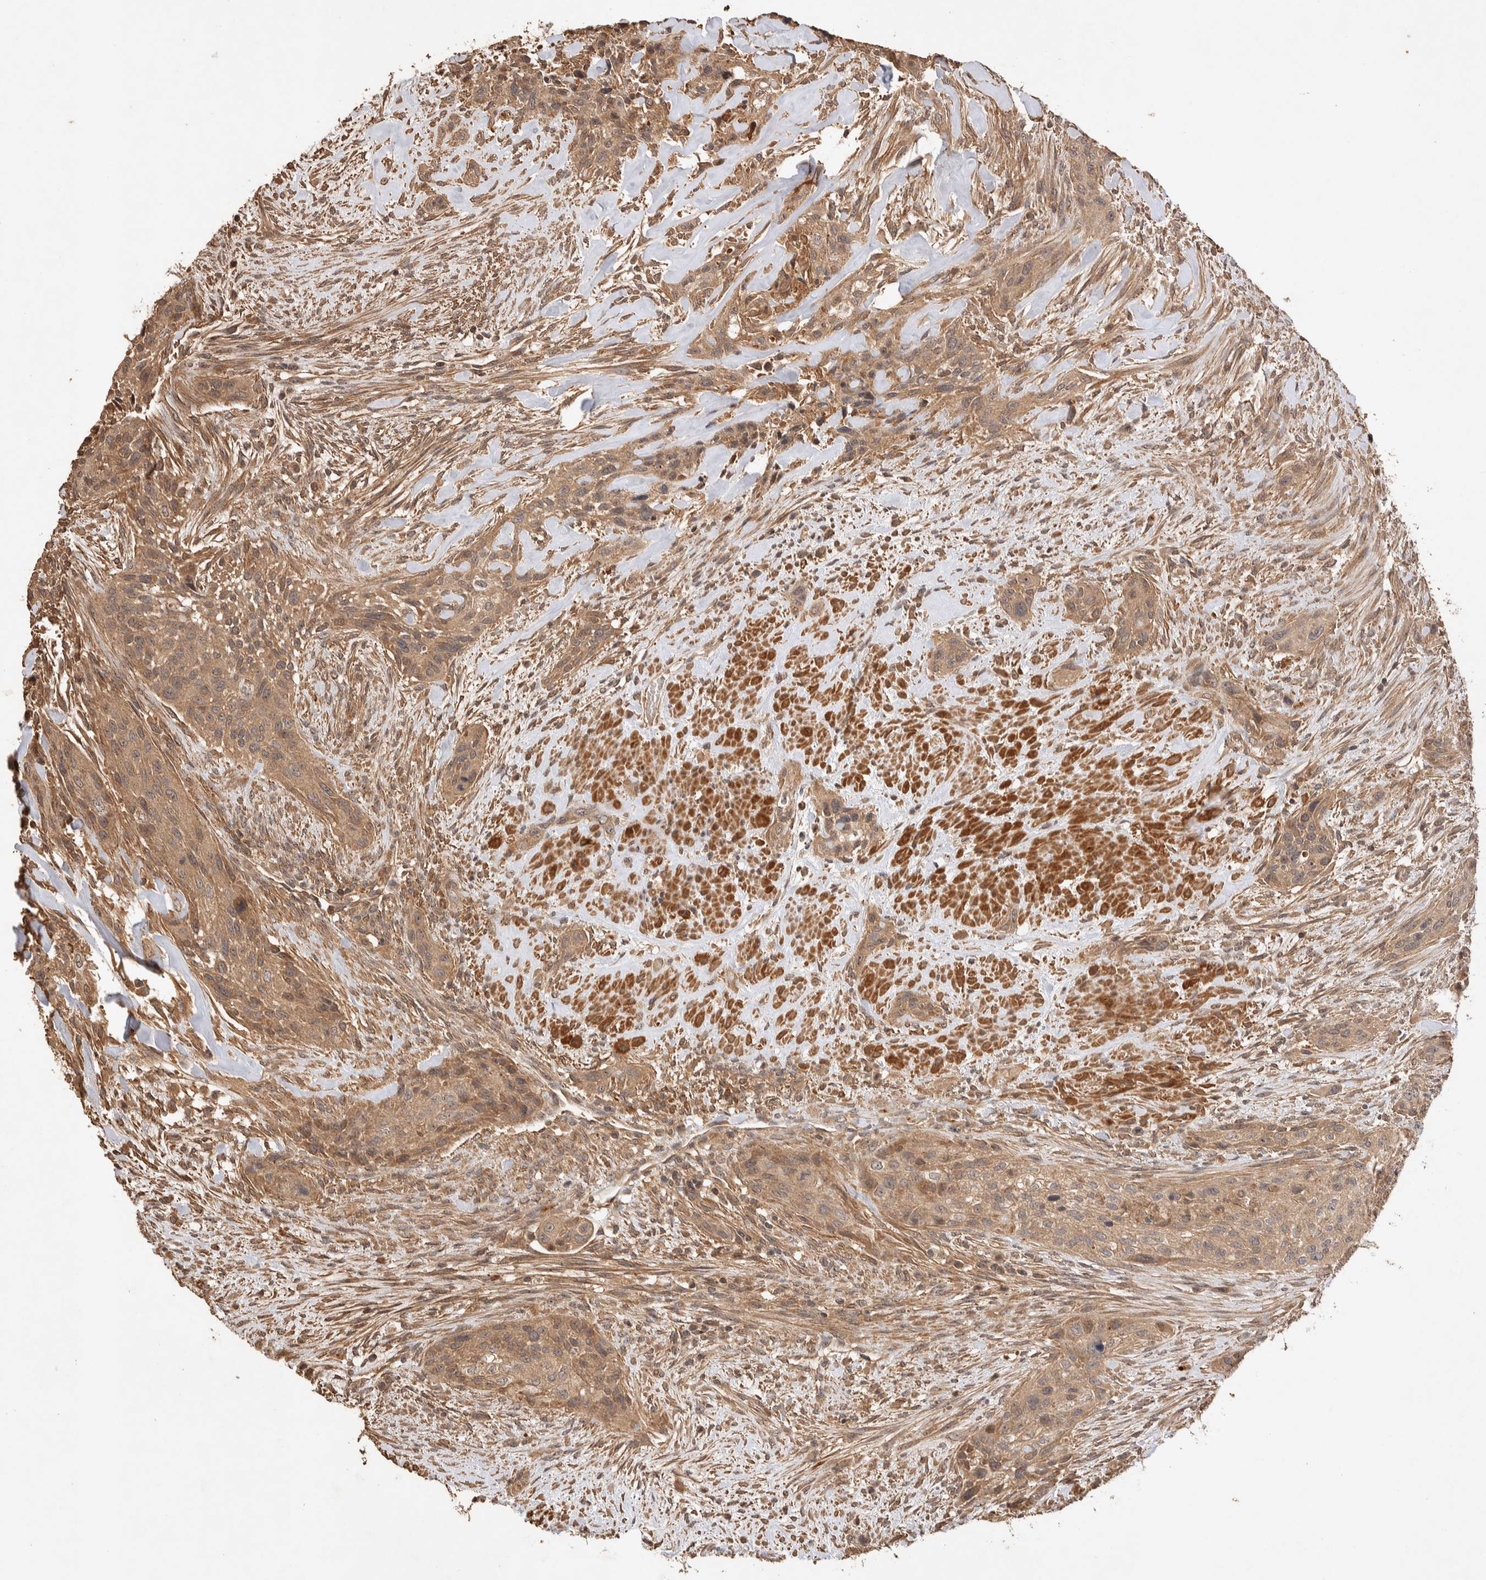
{"staining": {"intensity": "moderate", "quantity": ">75%", "location": "cytoplasmic/membranous"}, "tissue": "urothelial cancer", "cell_type": "Tumor cells", "image_type": "cancer", "snomed": [{"axis": "morphology", "description": "Urothelial carcinoma, High grade"}, {"axis": "topography", "description": "Urinary bladder"}], "caption": "Moderate cytoplasmic/membranous protein expression is seen in about >75% of tumor cells in high-grade urothelial carcinoma.", "gene": "NSMAF", "patient": {"sex": "male", "age": 35}}